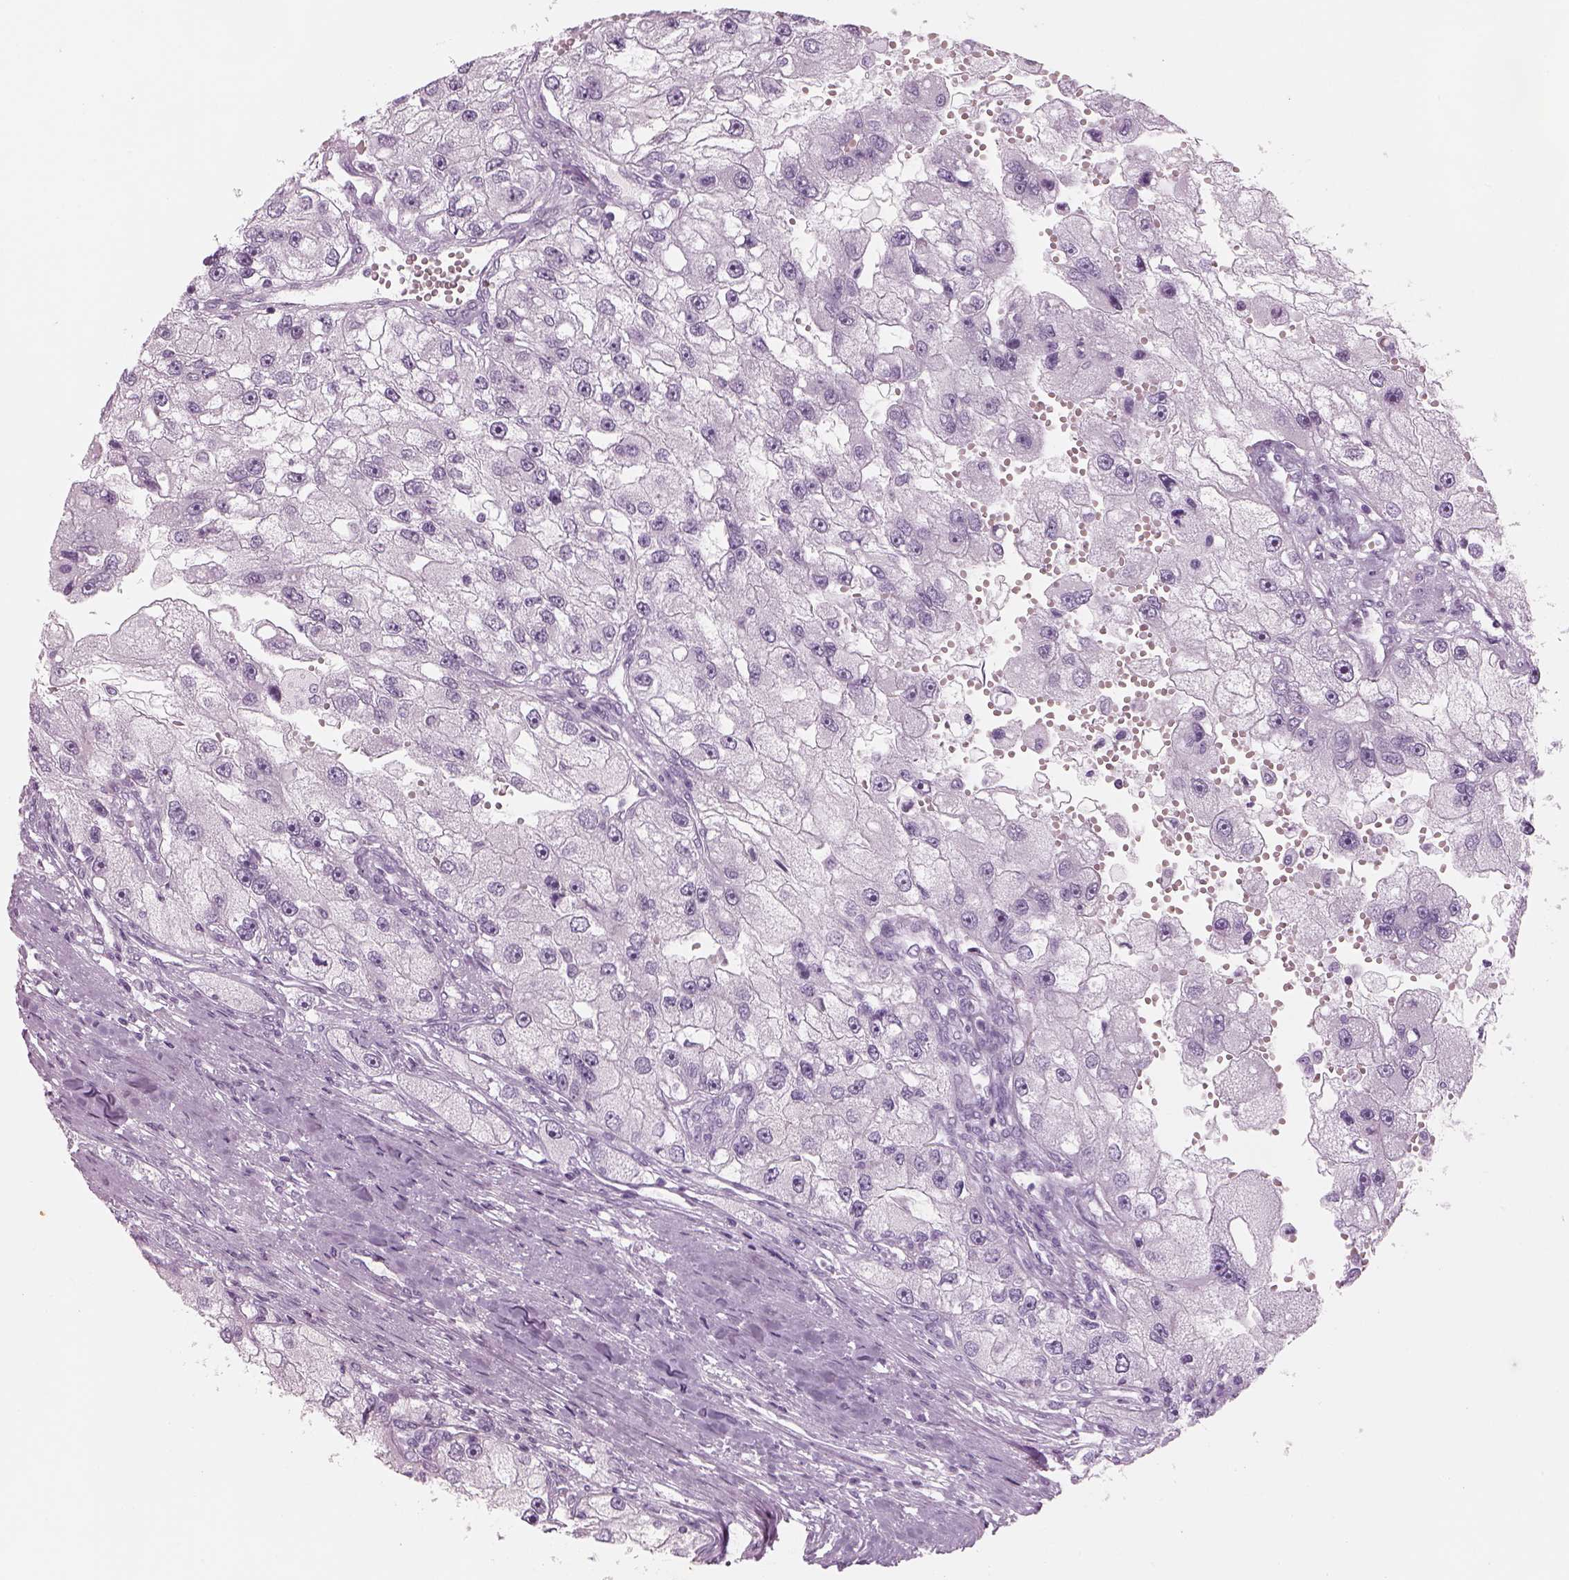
{"staining": {"intensity": "negative", "quantity": "none", "location": "none"}, "tissue": "renal cancer", "cell_type": "Tumor cells", "image_type": "cancer", "snomed": [{"axis": "morphology", "description": "Adenocarcinoma, NOS"}, {"axis": "topography", "description": "Kidney"}], "caption": "Tumor cells are negative for protein expression in human adenocarcinoma (renal).", "gene": "SAG", "patient": {"sex": "male", "age": 63}}